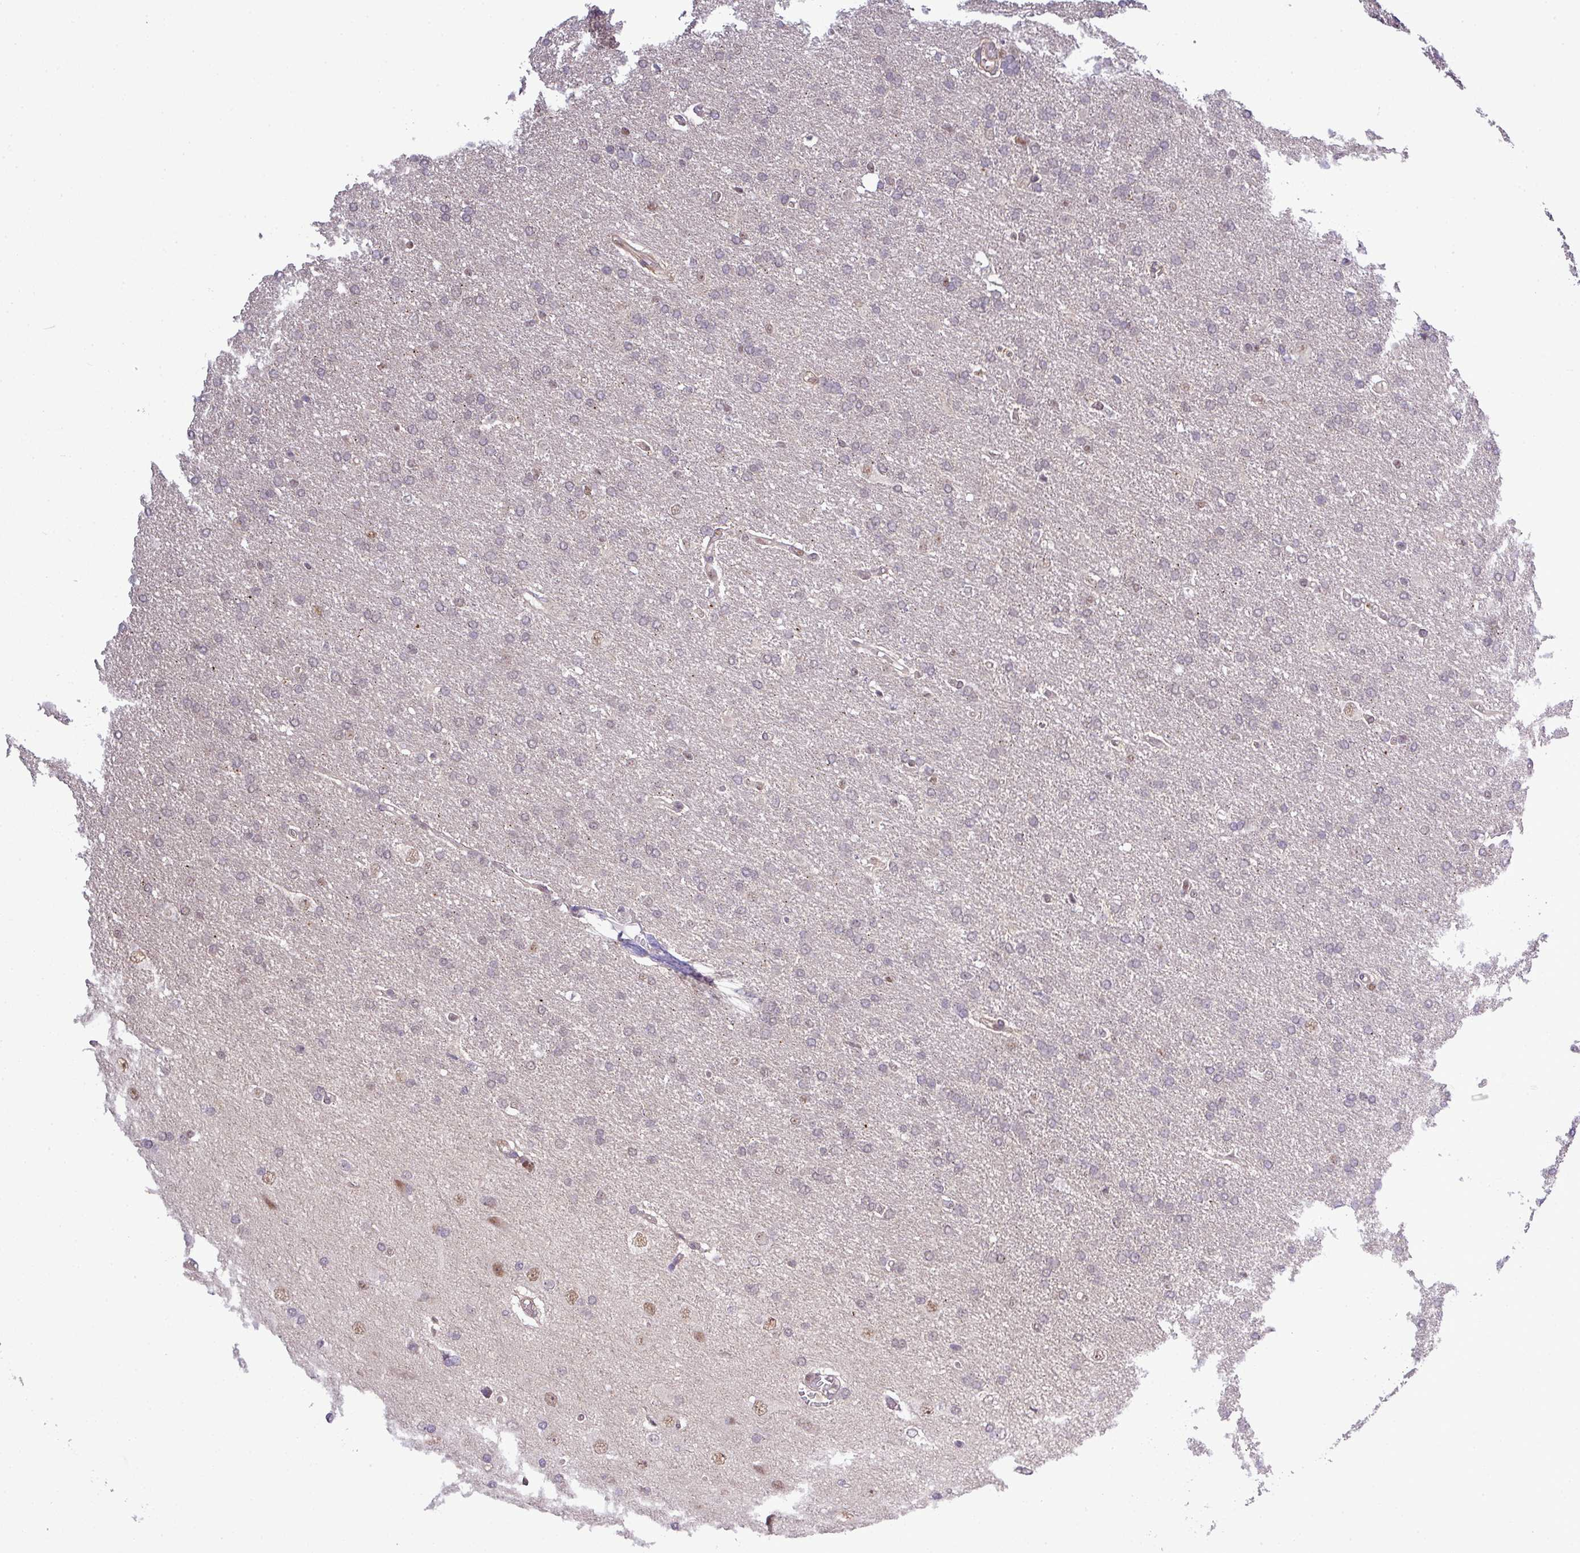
{"staining": {"intensity": "moderate", "quantity": "<25%", "location": "nuclear"}, "tissue": "glioma", "cell_type": "Tumor cells", "image_type": "cancer", "snomed": [{"axis": "morphology", "description": "Glioma, malignant, High grade"}, {"axis": "topography", "description": "Brain"}], "caption": "Tumor cells reveal low levels of moderate nuclear positivity in about <25% of cells in malignant glioma (high-grade).", "gene": "ZNF217", "patient": {"sex": "male", "age": 72}}